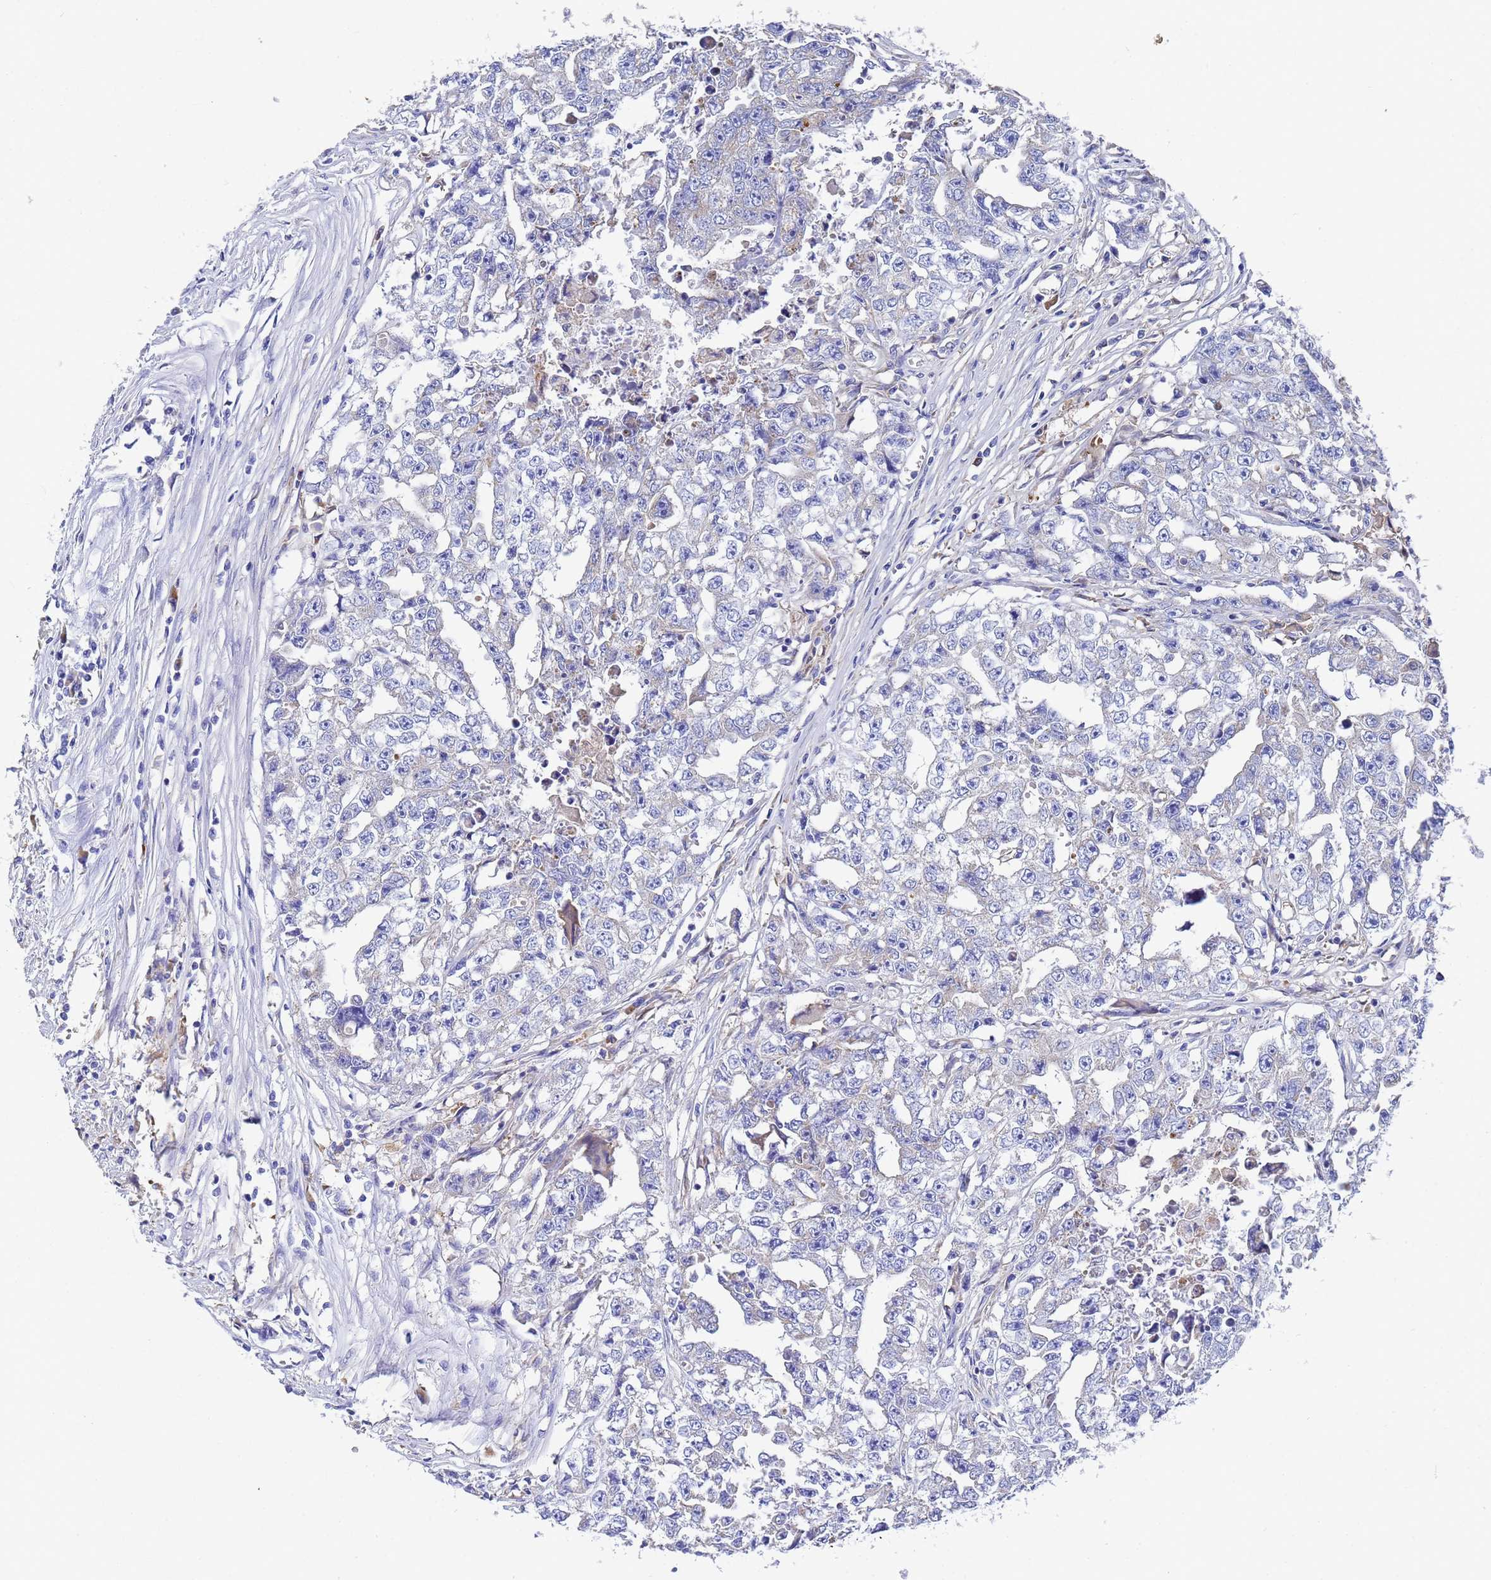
{"staining": {"intensity": "weak", "quantity": "<25%", "location": "cytoplasmic/membranous"}, "tissue": "testis cancer", "cell_type": "Tumor cells", "image_type": "cancer", "snomed": [{"axis": "morphology", "description": "Seminoma, NOS"}, {"axis": "morphology", "description": "Carcinoma, Embryonal, NOS"}, {"axis": "topography", "description": "Testis"}], "caption": "The micrograph demonstrates no staining of tumor cells in testis seminoma.", "gene": "TM4SF4", "patient": {"sex": "male", "age": 43}}